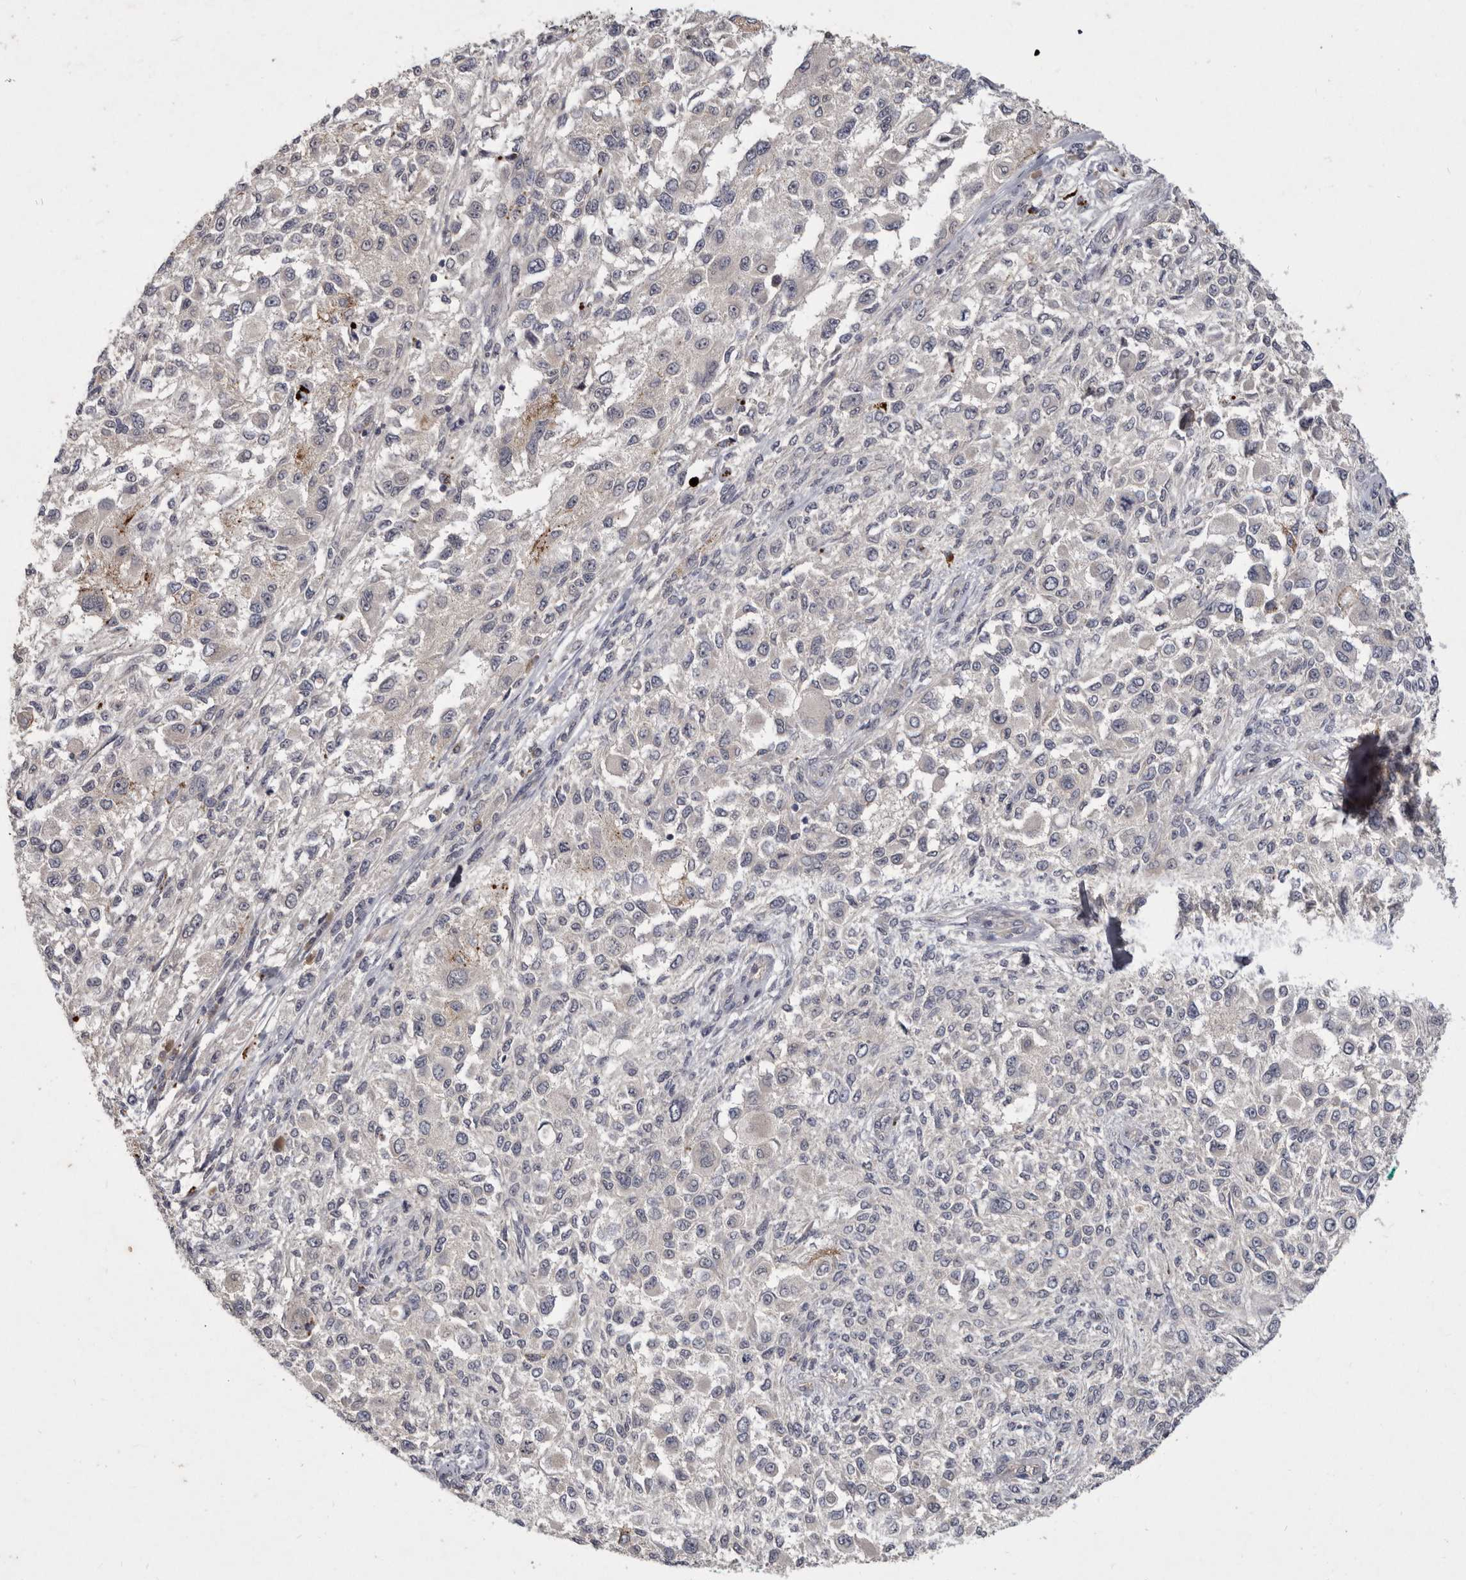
{"staining": {"intensity": "negative", "quantity": "none", "location": "none"}, "tissue": "melanoma", "cell_type": "Tumor cells", "image_type": "cancer", "snomed": [{"axis": "morphology", "description": "Necrosis, NOS"}, {"axis": "morphology", "description": "Malignant melanoma, NOS"}, {"axis": "topography", "description": "Skin"}], "caption": "Melanoma was stained to show a protein in brown. There is no significant expression in tumor cells. (Stains: DAB immunohistochemistry (IHC) with hematoxylin counter stain, Microscopy: brightfield microscopy at high magnification).", "gene": "SLC22A1", "patient": {"sex": "female", "age": 87}}